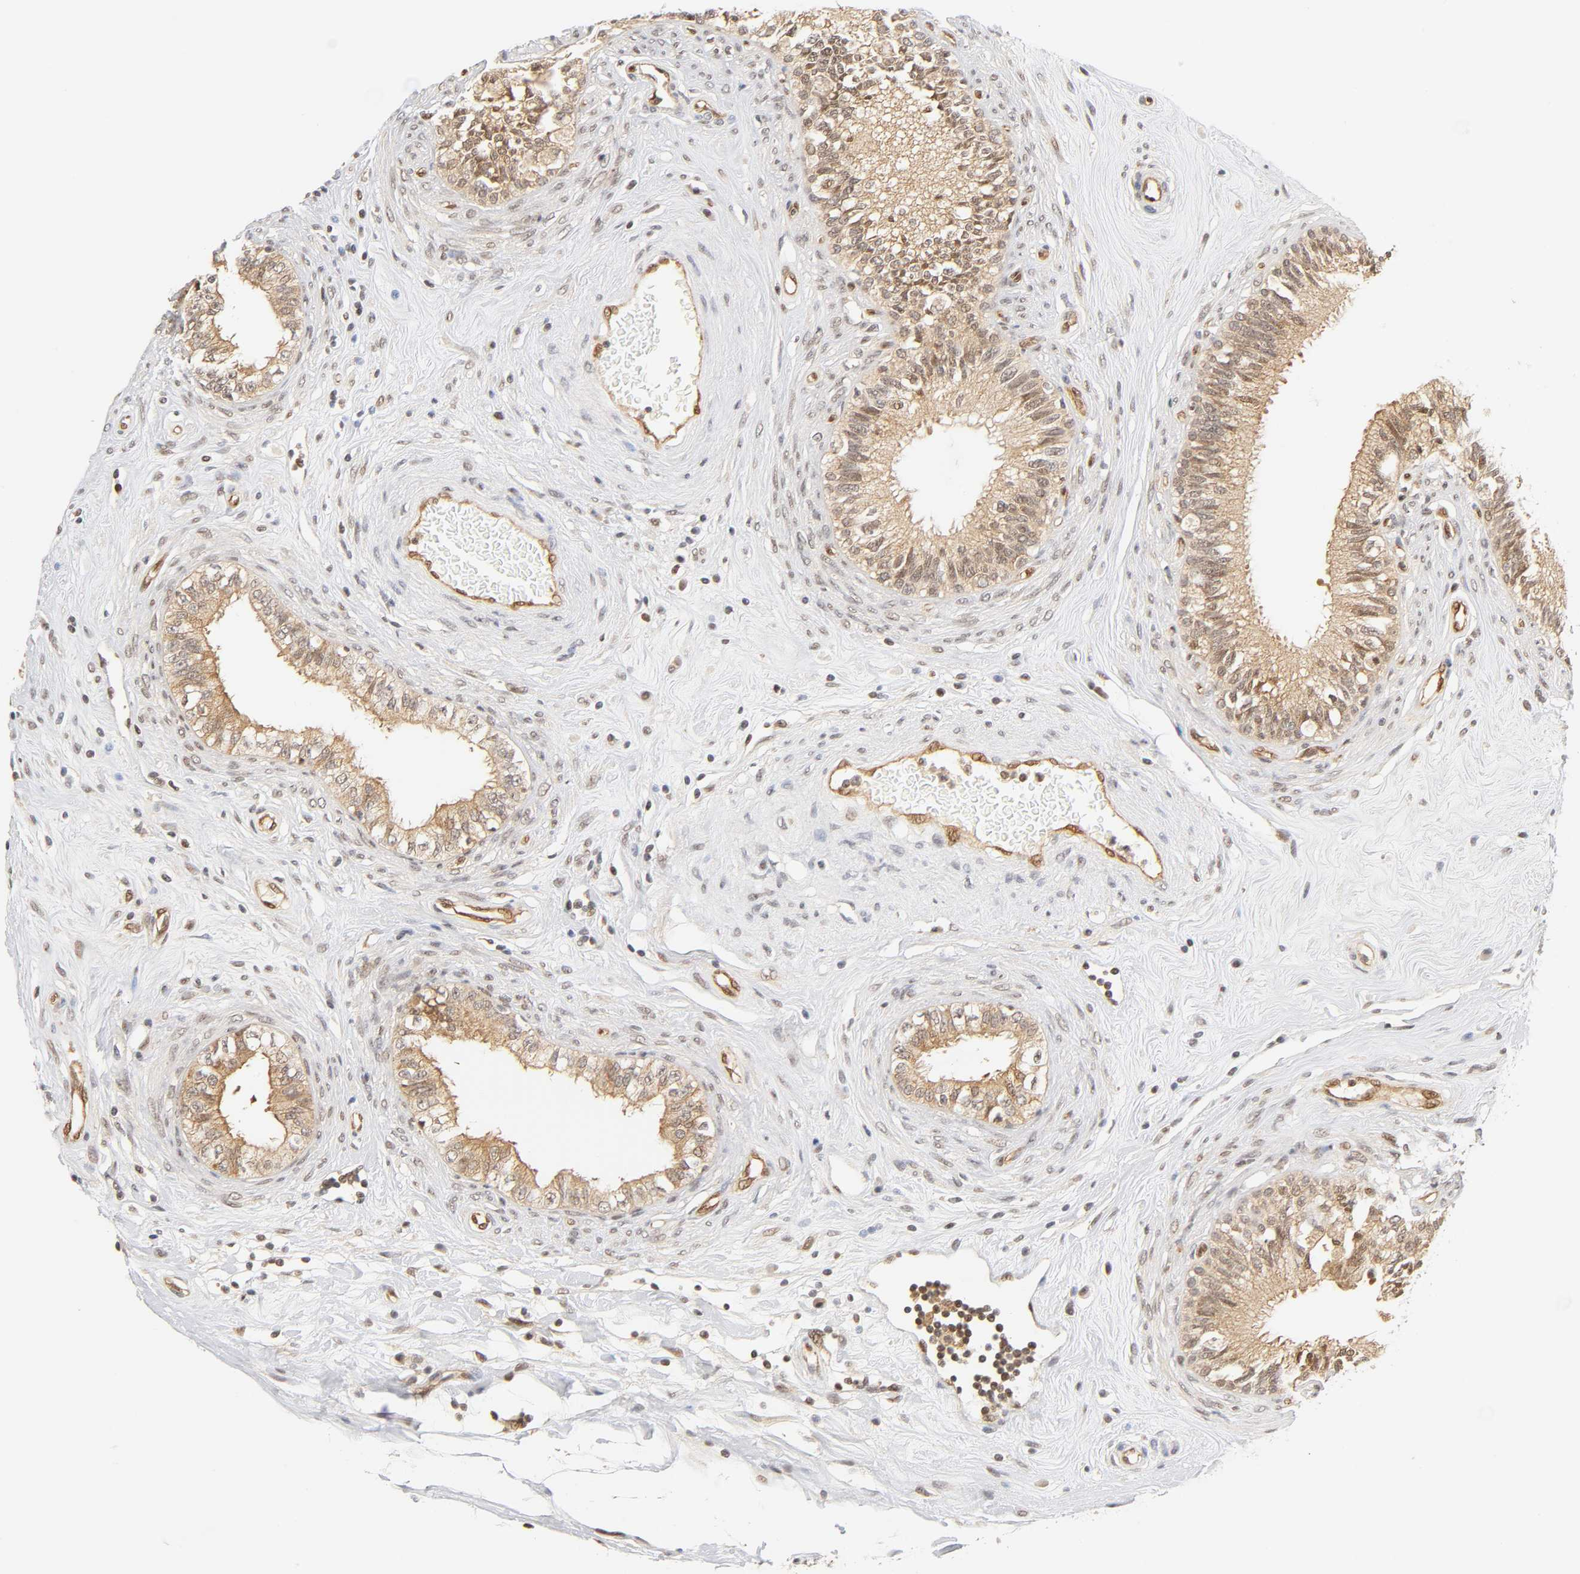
{"staining": {"intensity": "weak", "quantity": ">75%", "location": "cytoplasmic/membranous,nuclear"}, "tissue": "epididymis", "cell_type": "Glandular cells", "image_type": "normal", "snomed": [{"axis": "morphology", "description": "Normal tissue, NOS"}, {"axis": "morphology", "description": "Inflammation, NOS"}, {"axis": "topography", "description": "Epididymis"}], "caption": "Brown immunohistochemical staining in benign epididymis shows weak cytoplasmic/membranous,nuclear positivity in approximately >75% of glandular cells. The staining is performed using DAB (3,3'-diaminobenzidine) brown chromogen to label protein expression. The nuclei are counter-stained blue using hematoxylin.", "gene": "CDC37", "patient": {"sex": "male", "age": 84}}